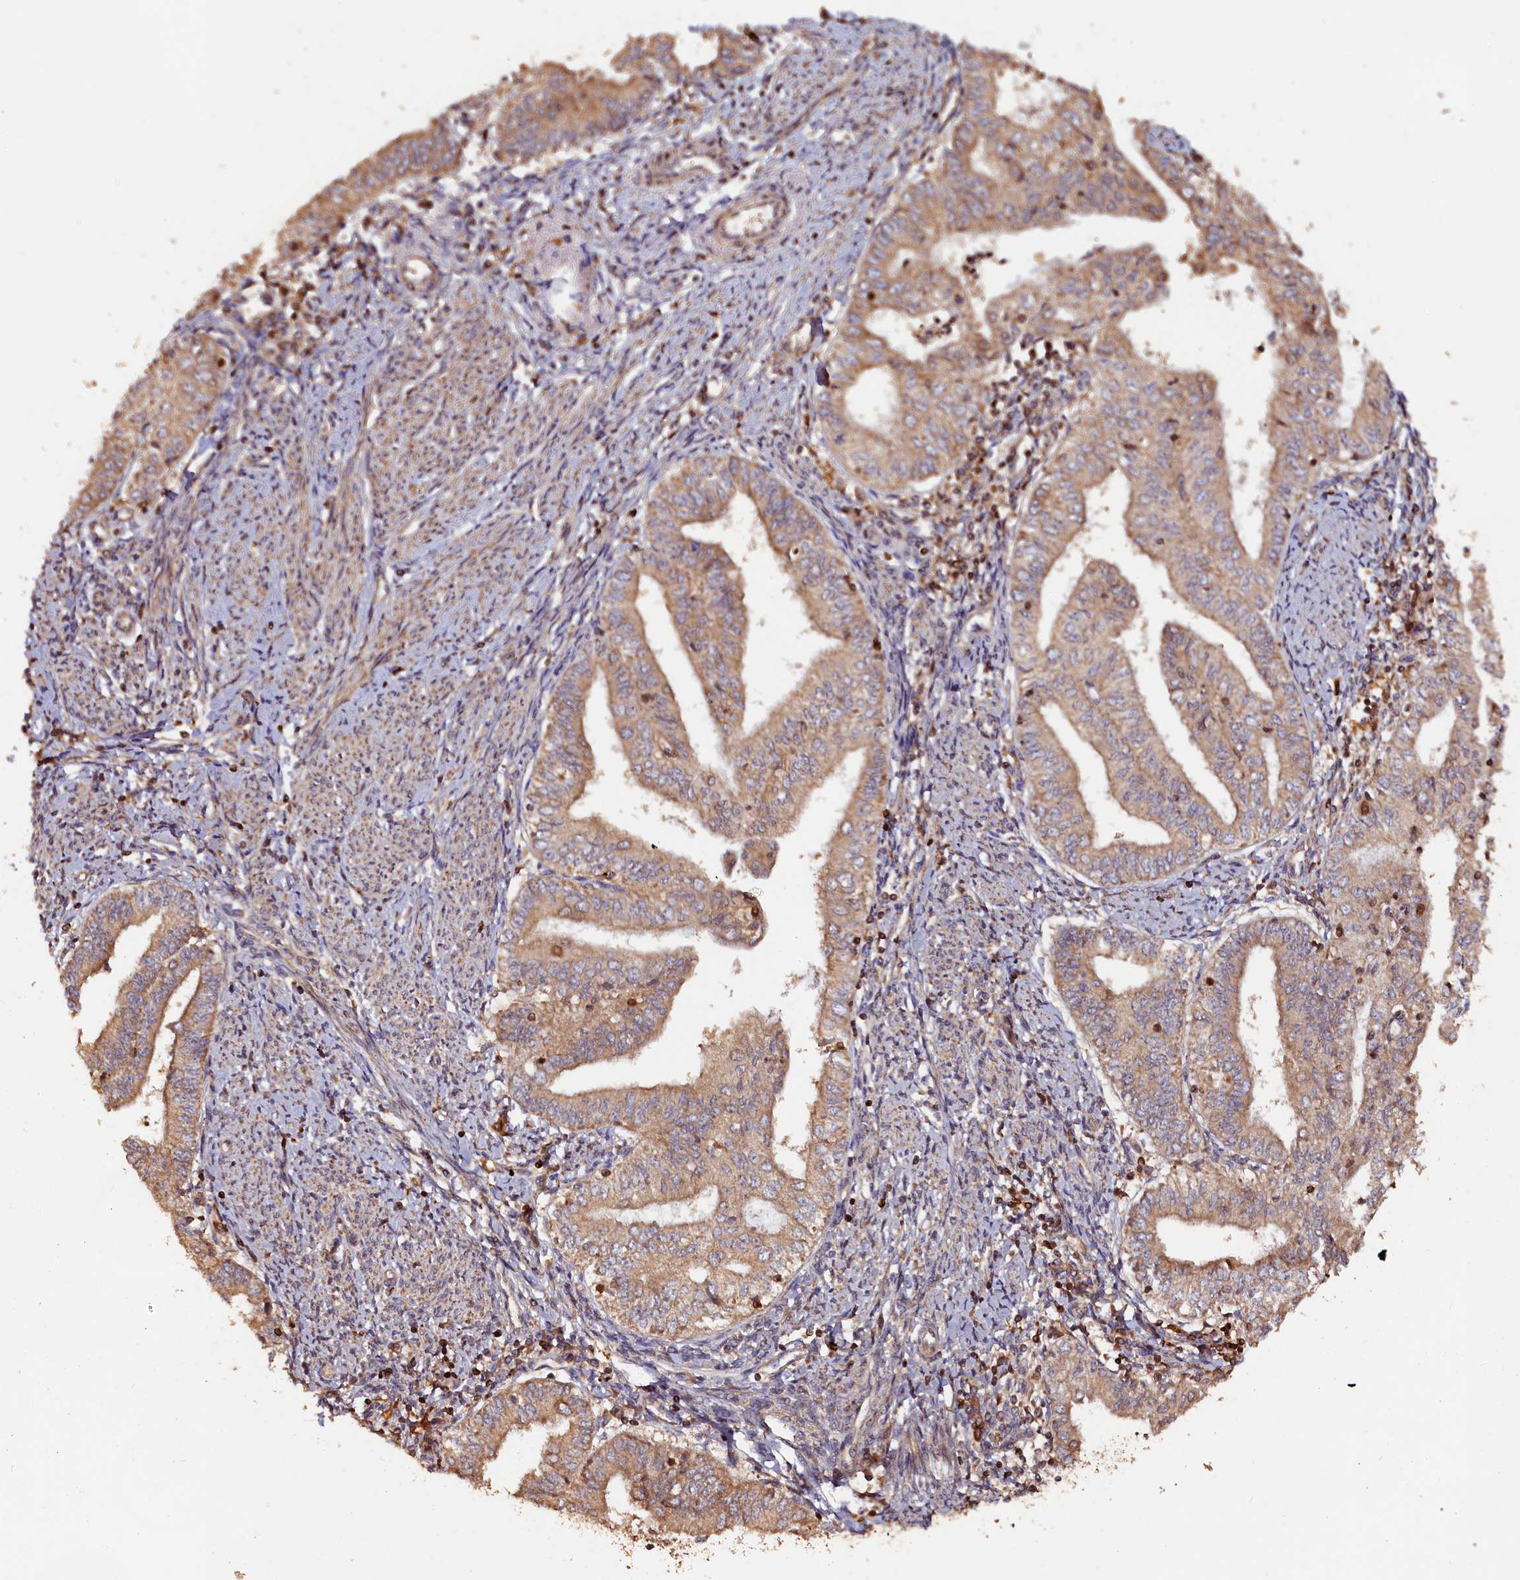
{"staining": {"intensity": "moderate", "quantity": ">75%", "location": "cytoplasmic/membranous"}, "tissue": "endometrial cancer", "cell_type": "Tumor cells", "image_type": "cancer", "snomed": [{"axis": "morphology", "description": "Adenocarcinoma, NOS"}, {"axis": "topography", "description": "Endometrium"}], "caption": "Human adenocarcinoma (endometrial) stained with a protein marker shows moderate staining in tumor cells.", "gene": "HMOX2", "patient": {"sex": "female", "age": 66}}